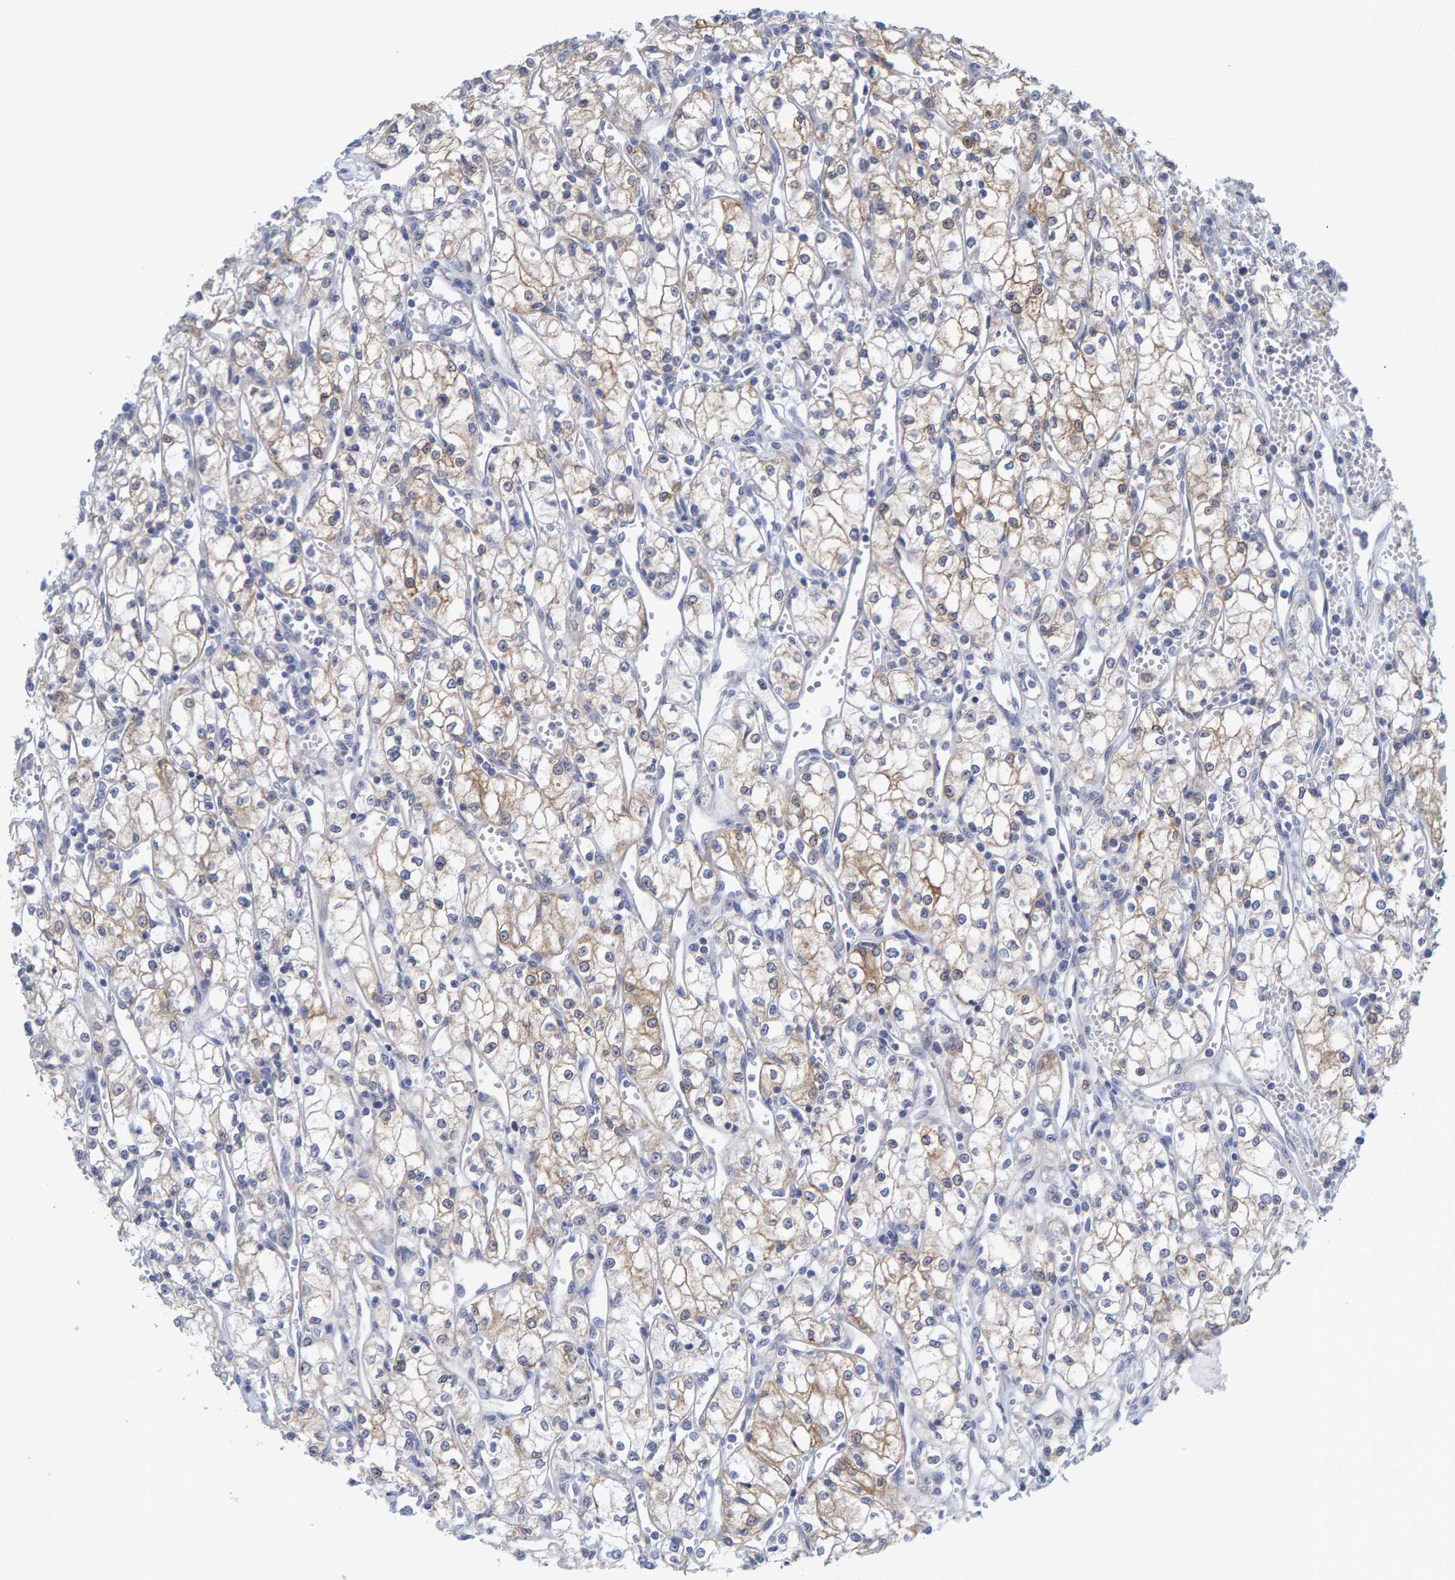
{"staining": {"intensity": "weak", "quantity": "25%-75%", "location": "cytoplasmic/membranous"}, "tissue": "renal cancer", "cell_type": "Tumor cells", "image_type": "cancer", "snomed": [{"axis": "morphology", "description": "Adenocarcinoma, NOS"}, {"axis": "topography", "description": "Kidney"}], "caption": "About 25%-75% of tumor cells in human adenocarcinoma (renal) exhibit weak cytoplasmic/membranous protein expression as visualized by brown immunohistochemical staining.", "gene": "ZNF77", "patient": {"sex": "male", "age": 59}}